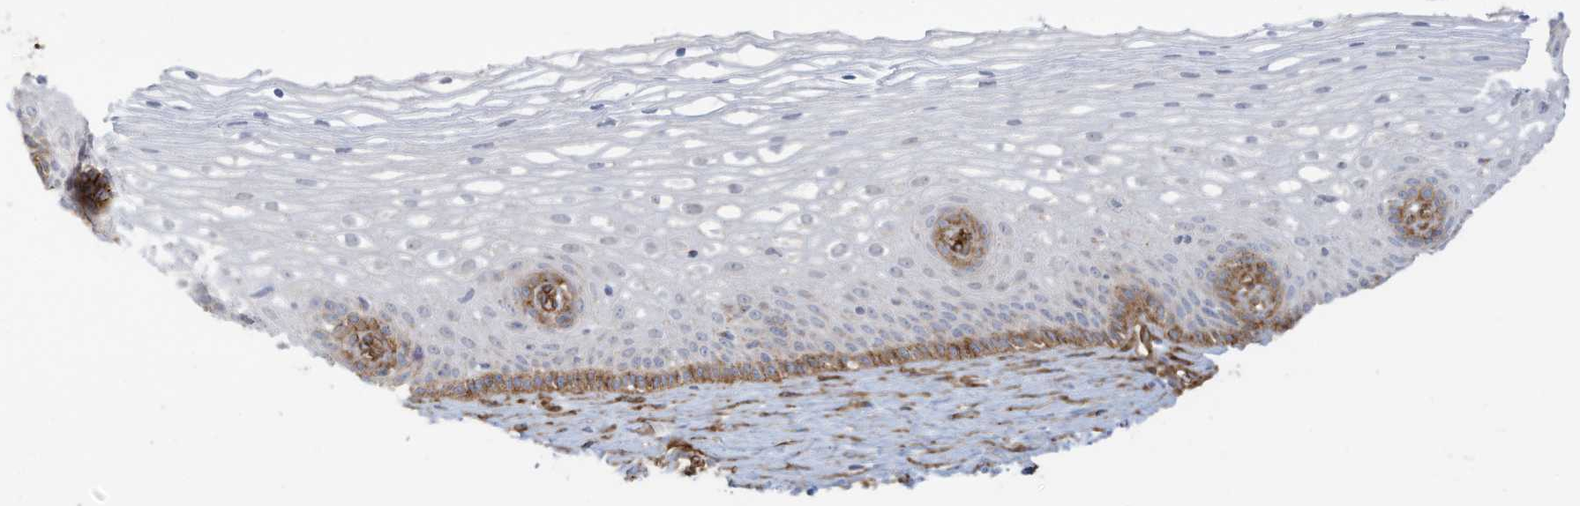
{"staining": {"intensity": "weak", "quantity": "25%-75%", "location": "cytoplasmic/membranous"}, "tissue": "cervix", "cell_type": "Glandular cells", "image_type": "normal", "snomed": [{"axis": "morphology", "description": "Normal tissue, NOS"}, {"axis": "topography", "description": "Cervix"}], "caption": "A brown stain labels weak cytoplasmic/membranous positivity of a protein in glandular cells of unremarkable human cervix.", "gene": "ABCB7", "patient": {"sex": "female", "age": 33}}